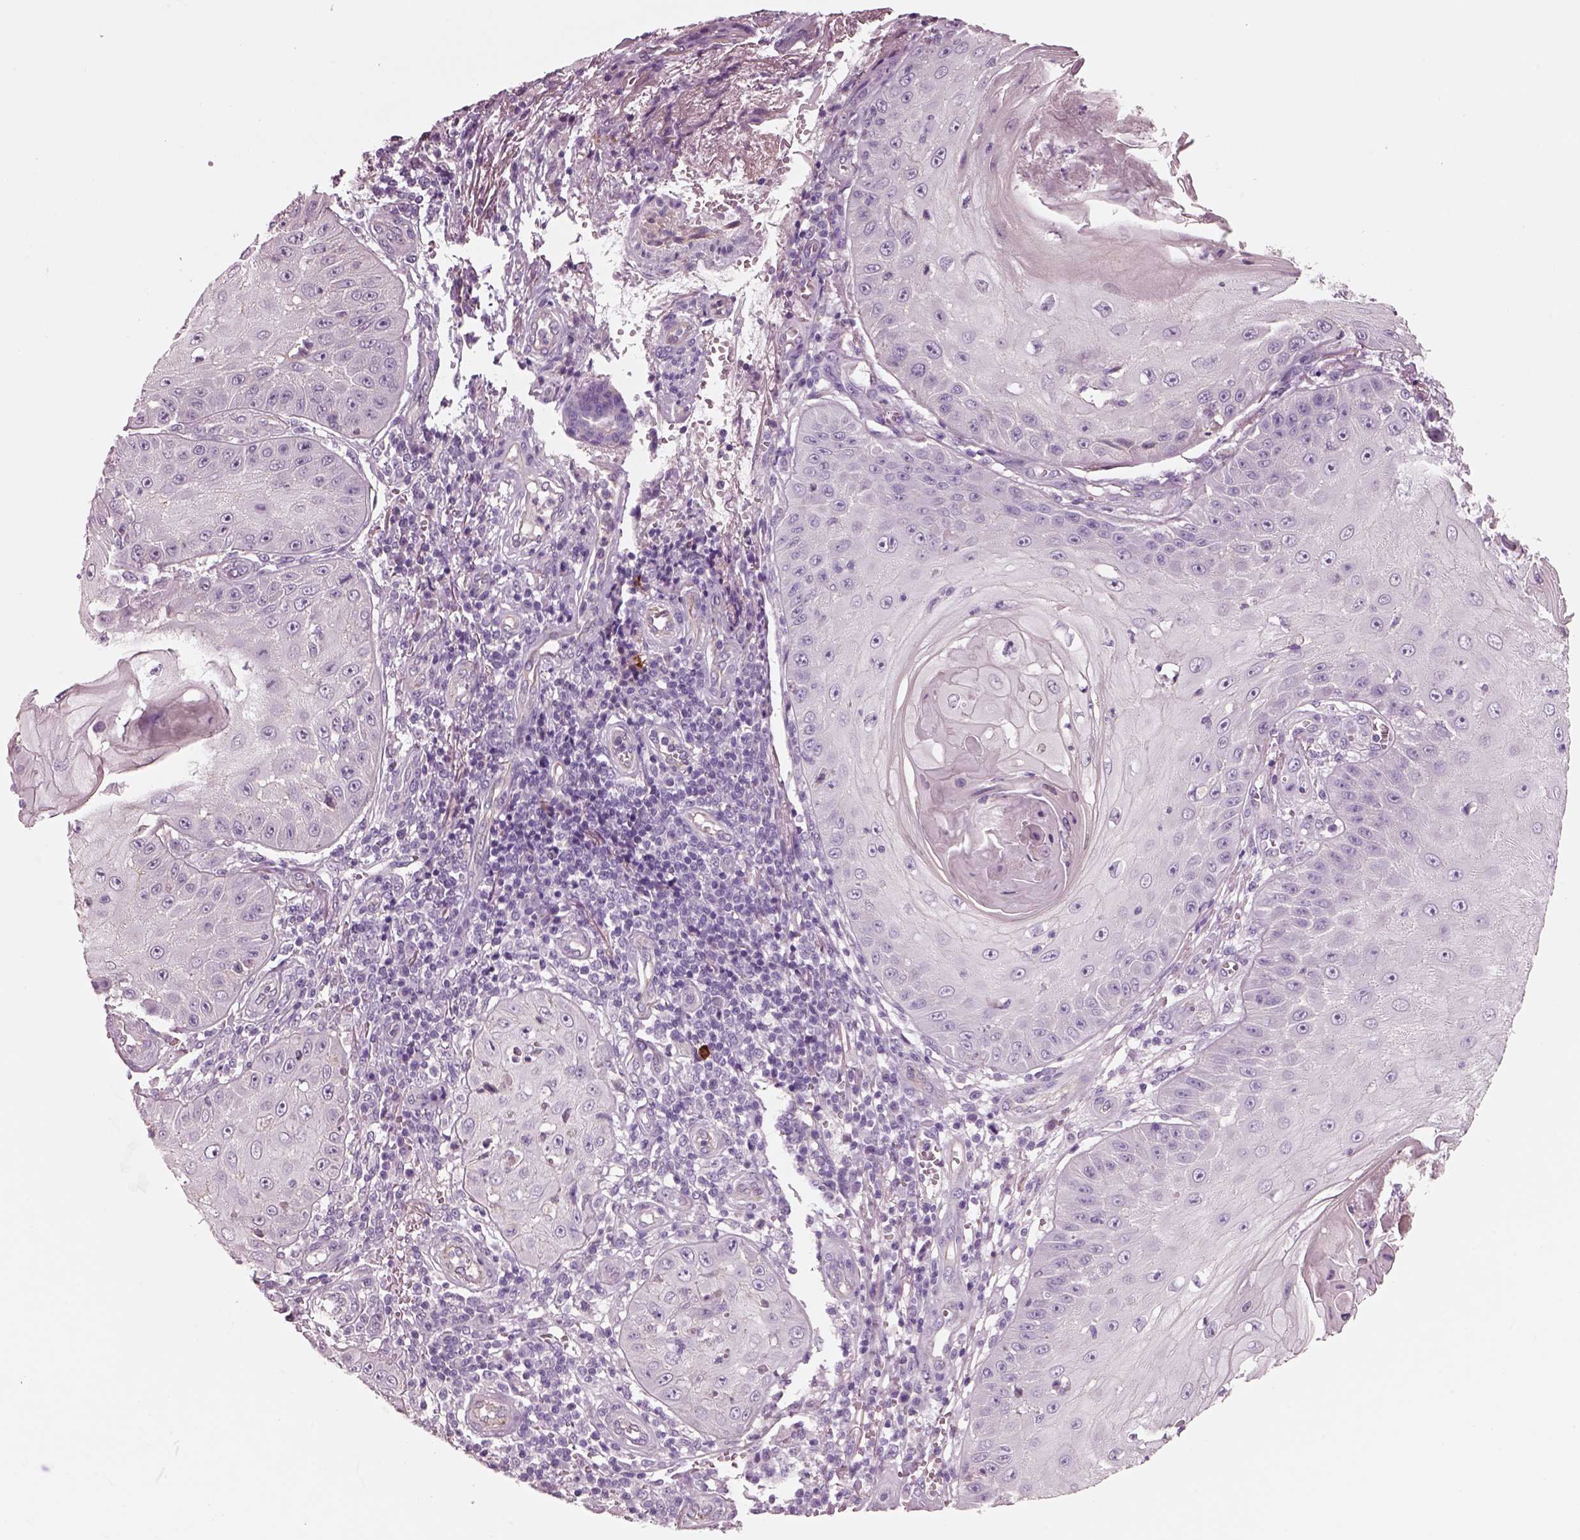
{"staining": {"intensity": "negative", "quantity": "none", "location": "none"}, "tissue": "skin cancer", "cell_type": "Tumor cells", "image_type": "cancer", "snomed": [{"axis": "morphology", "description": "Squamous cell carcinoma, NOS"}, {"axis": "topography", "description": "Skin"}], "caption": "Tumor cells are negative for brown protein staining in skin cancer (squamous cell carcinoma).", "gene": "IGLL1", "patient": {"sex": "male", "age": 70}}